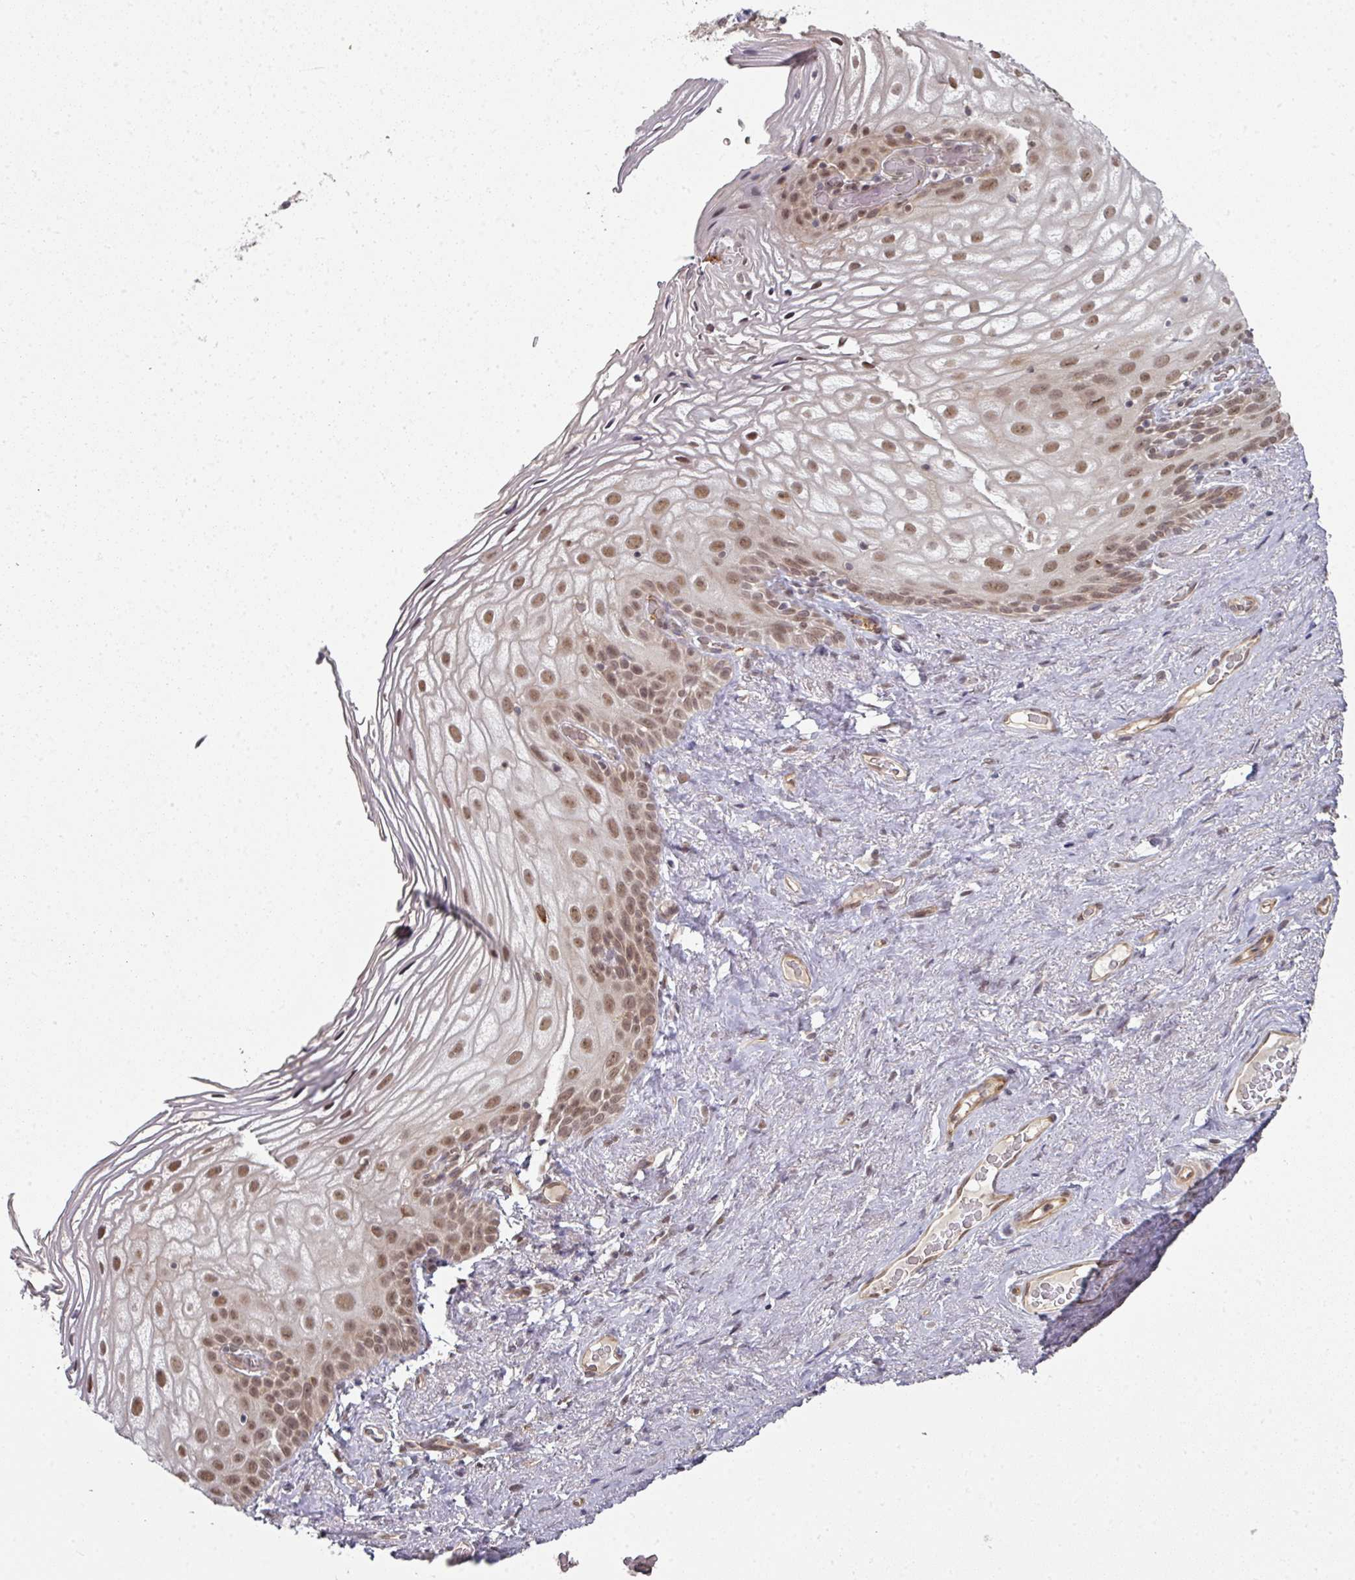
{"staining": {"intensity": "moderate", "quantity": ">75%", "location": "nuclear"}, "tissue": "vagina", "cell_type": "Squamous epithelial cells", "image_type": "normal", "snomed": [{"axis": "morphology", "description": "Normal tissue, NOS"}, {"axis": "topography", "description": "Vagina"}, {"axis": "topography", "description": "Peripheral nerve tissue"}], "caption": "DAB (3,3'-diaminobenzidine) immunohistochemical staining of unremarkable vagina demonstrates moderate nuclear protein staining in about >75% of squamous epithelial cells.", "gene": "GTF2H3", "patient": {"sex": "female", "age": 71}}